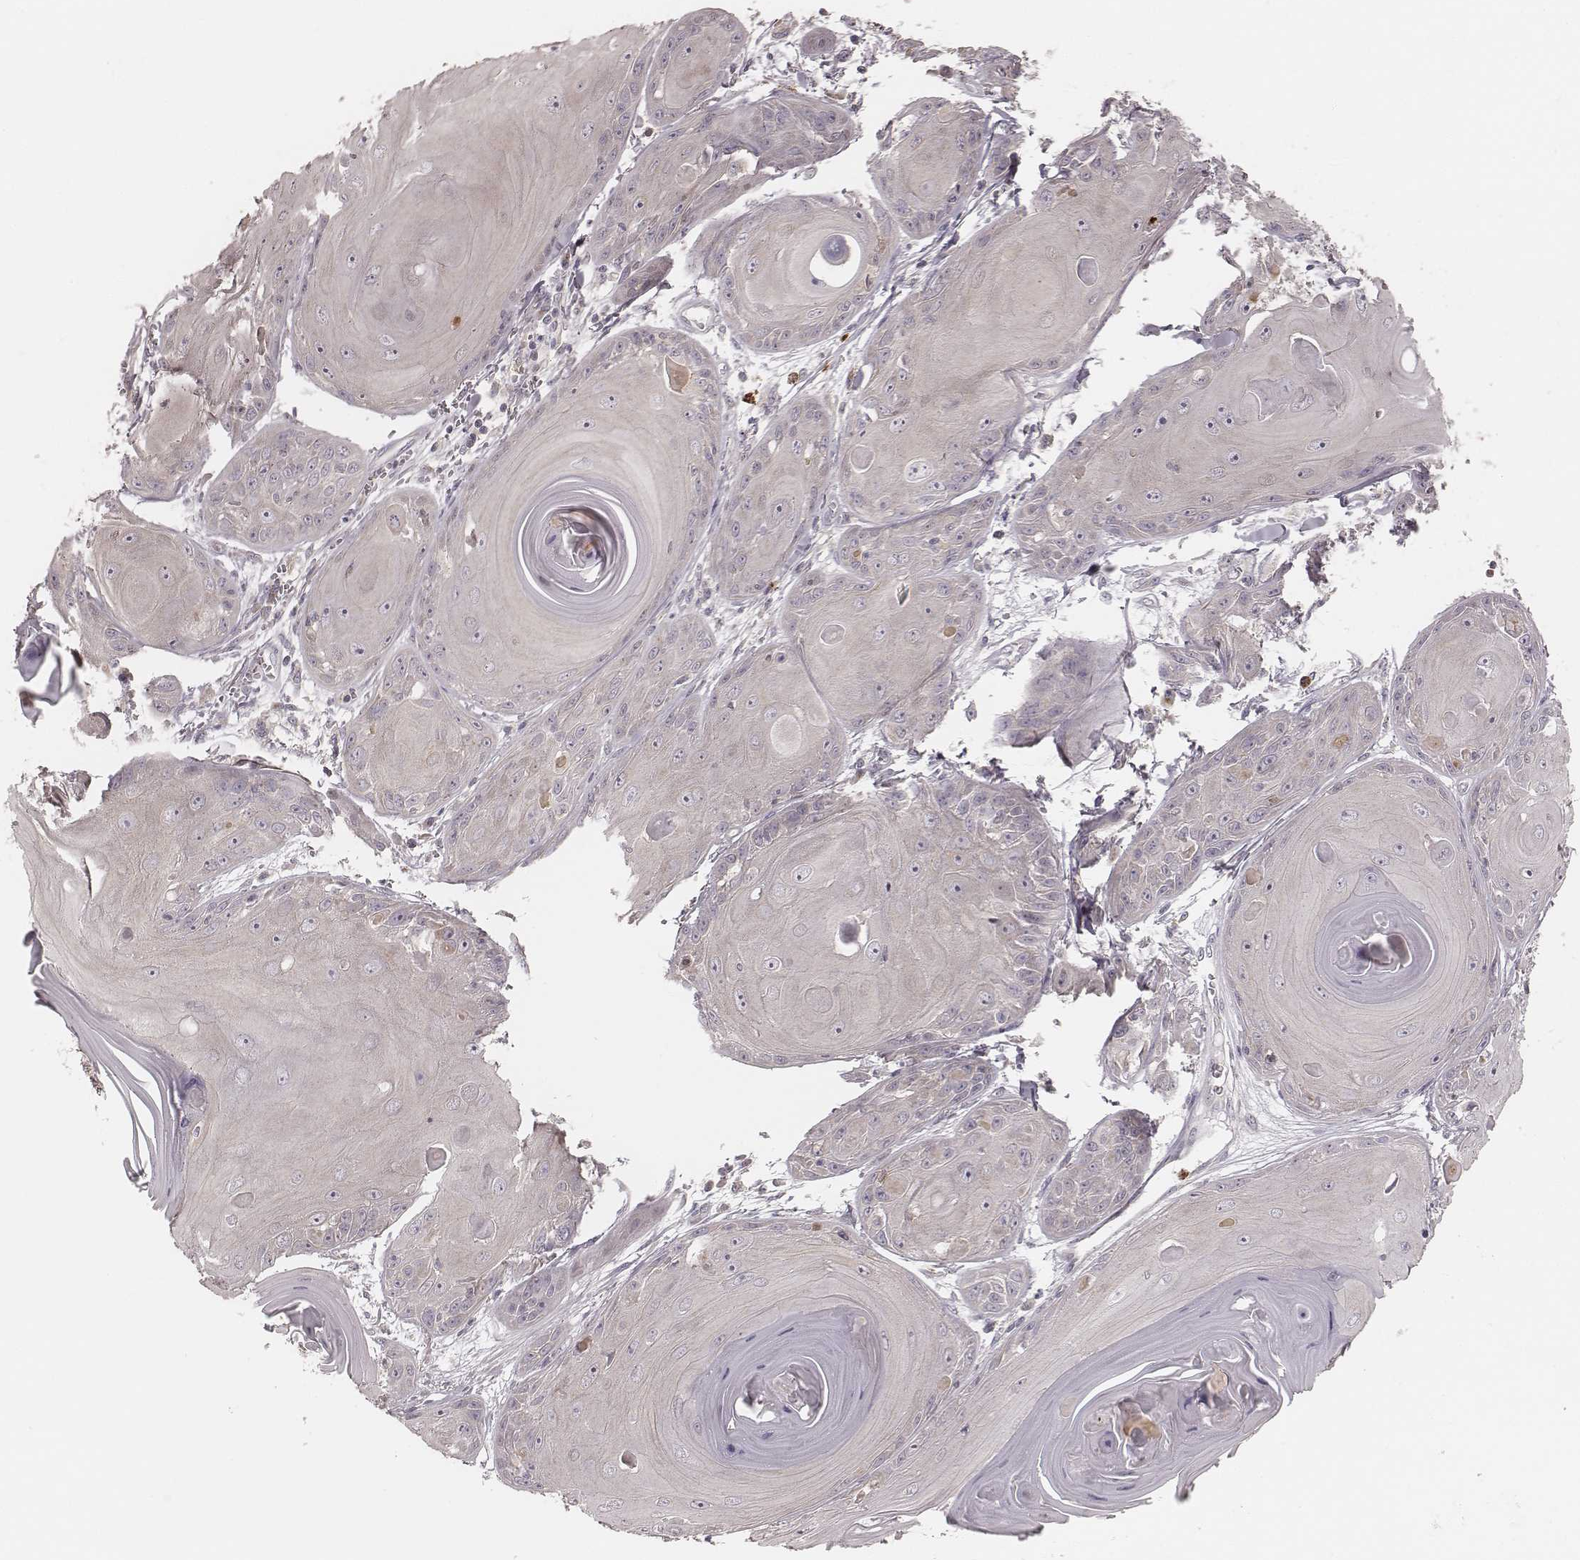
{"staining": {"intensity": "negative", "quantity": "none", "location": "none"}, "tissue": "skin cancer", "cell_type": "Tumor cells", "image_type": "cancer", "snomed": [{"axis": "morphology", "description": "Squamous cell carcinoma, NOS"}, {"axis": "topography", "description": "Skin"}, {"axis": "topography", "description": "Vulva"}], "caption": "An immunohistochemistry (IHC) image of skin cancer is shown. There is no staining in tumor cells of skin cancer. (Brightfield microscopy of DAB immunohistochemistry at high magnification).", "gene": "ABCA7", "patient": {"sex": "female", "age": 85}}